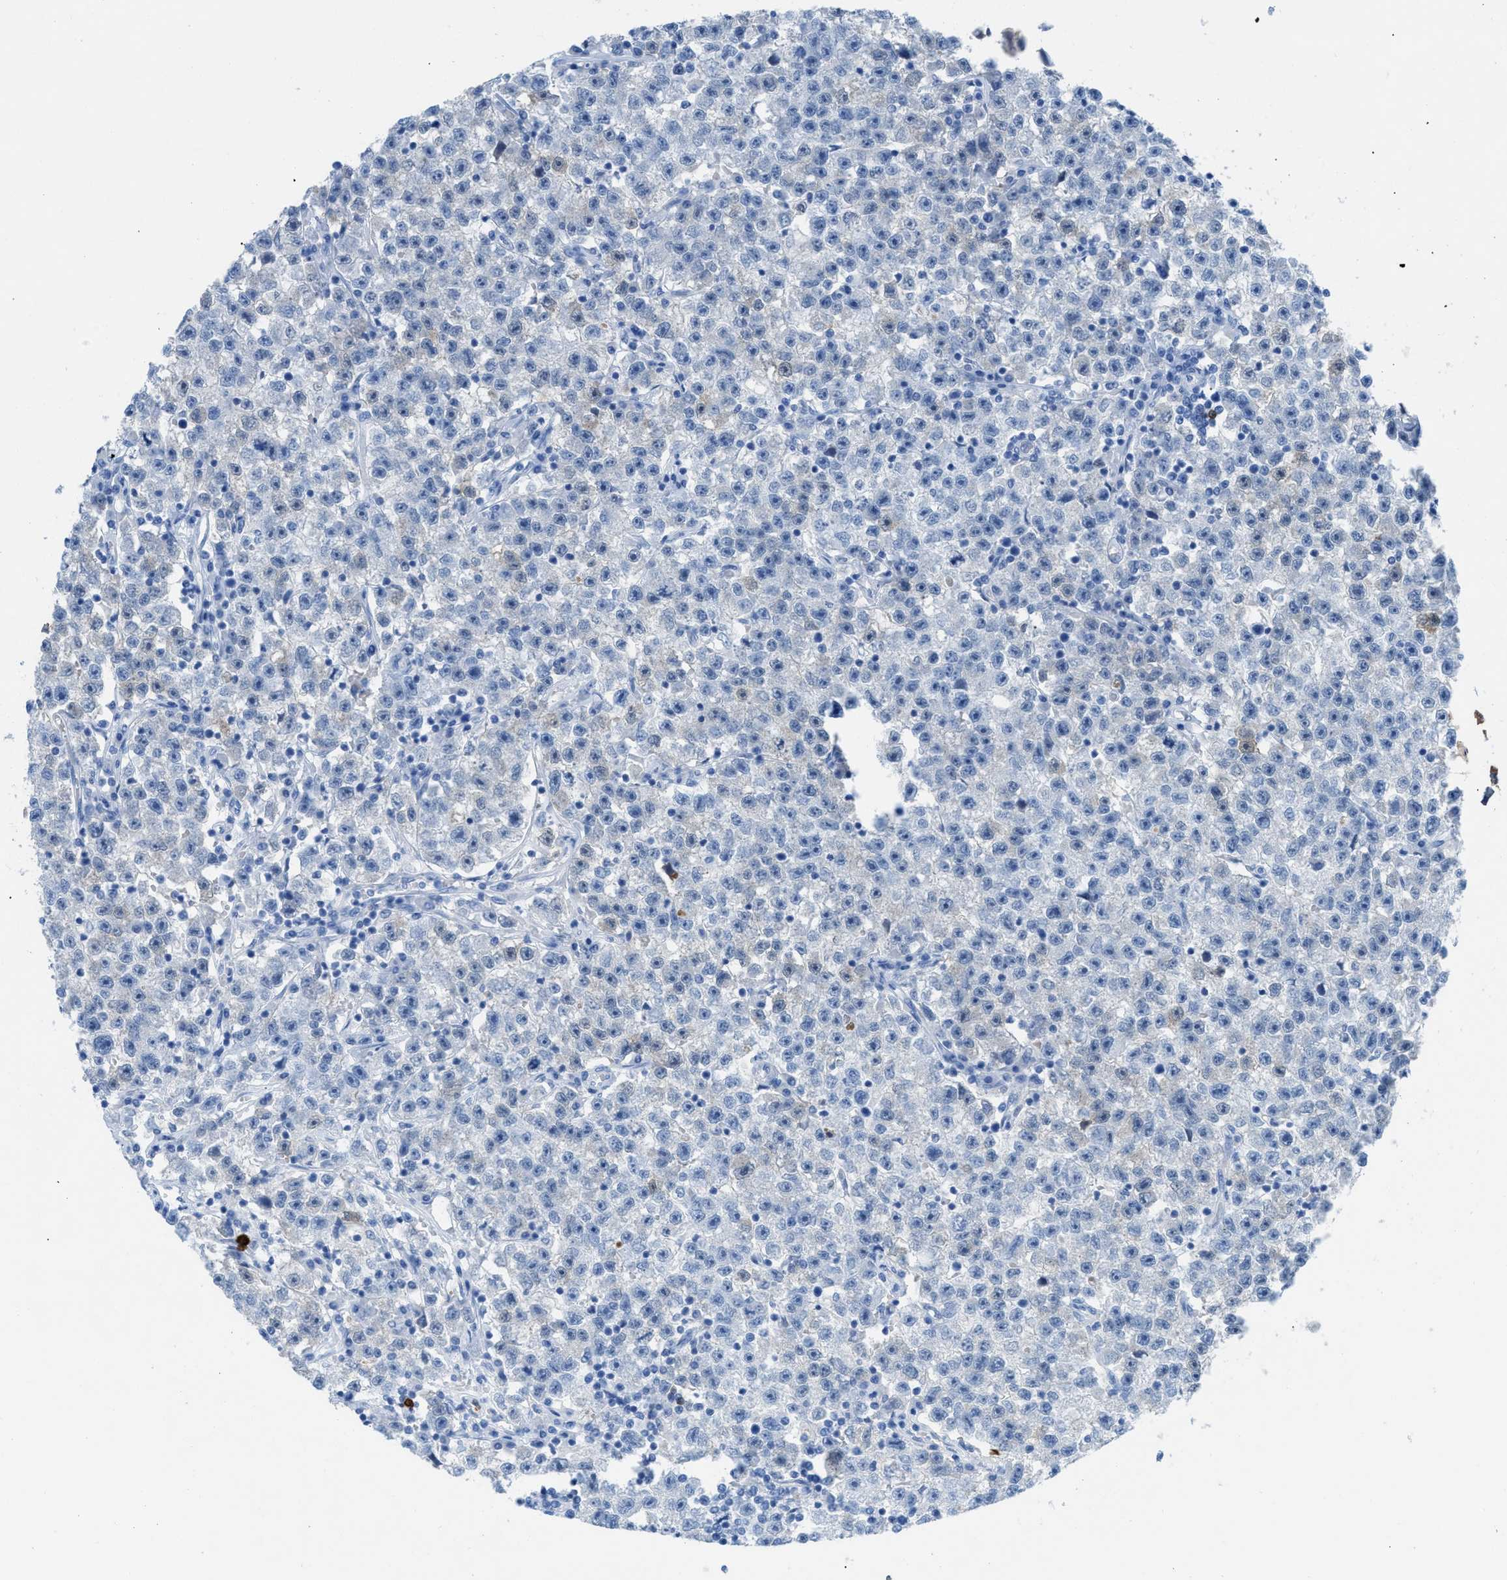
{"staining": {"intensity": "negative", "quantity": "none", "location": "none"}, "tissue": "testis cancer", "cell_type": "Tumor cells", "image_type": "cancer", "snomed": [{"axis": "morphology", "description": "Seminoma, NOS"}, {"axis": "topography", "description": "Testis"}], "caption": "Immunohistochemical staining of testis seminoma displays no significant positivity in tumor cells. (Stains: DAB (3,3'-diaminobenzidine) immunohistochemistry with hematoxylin counter stain, Microscopy: brightfield microscopy at high magnification).", "gene": "TCL1A", "patient": {"sex": "male", "age": 22}}